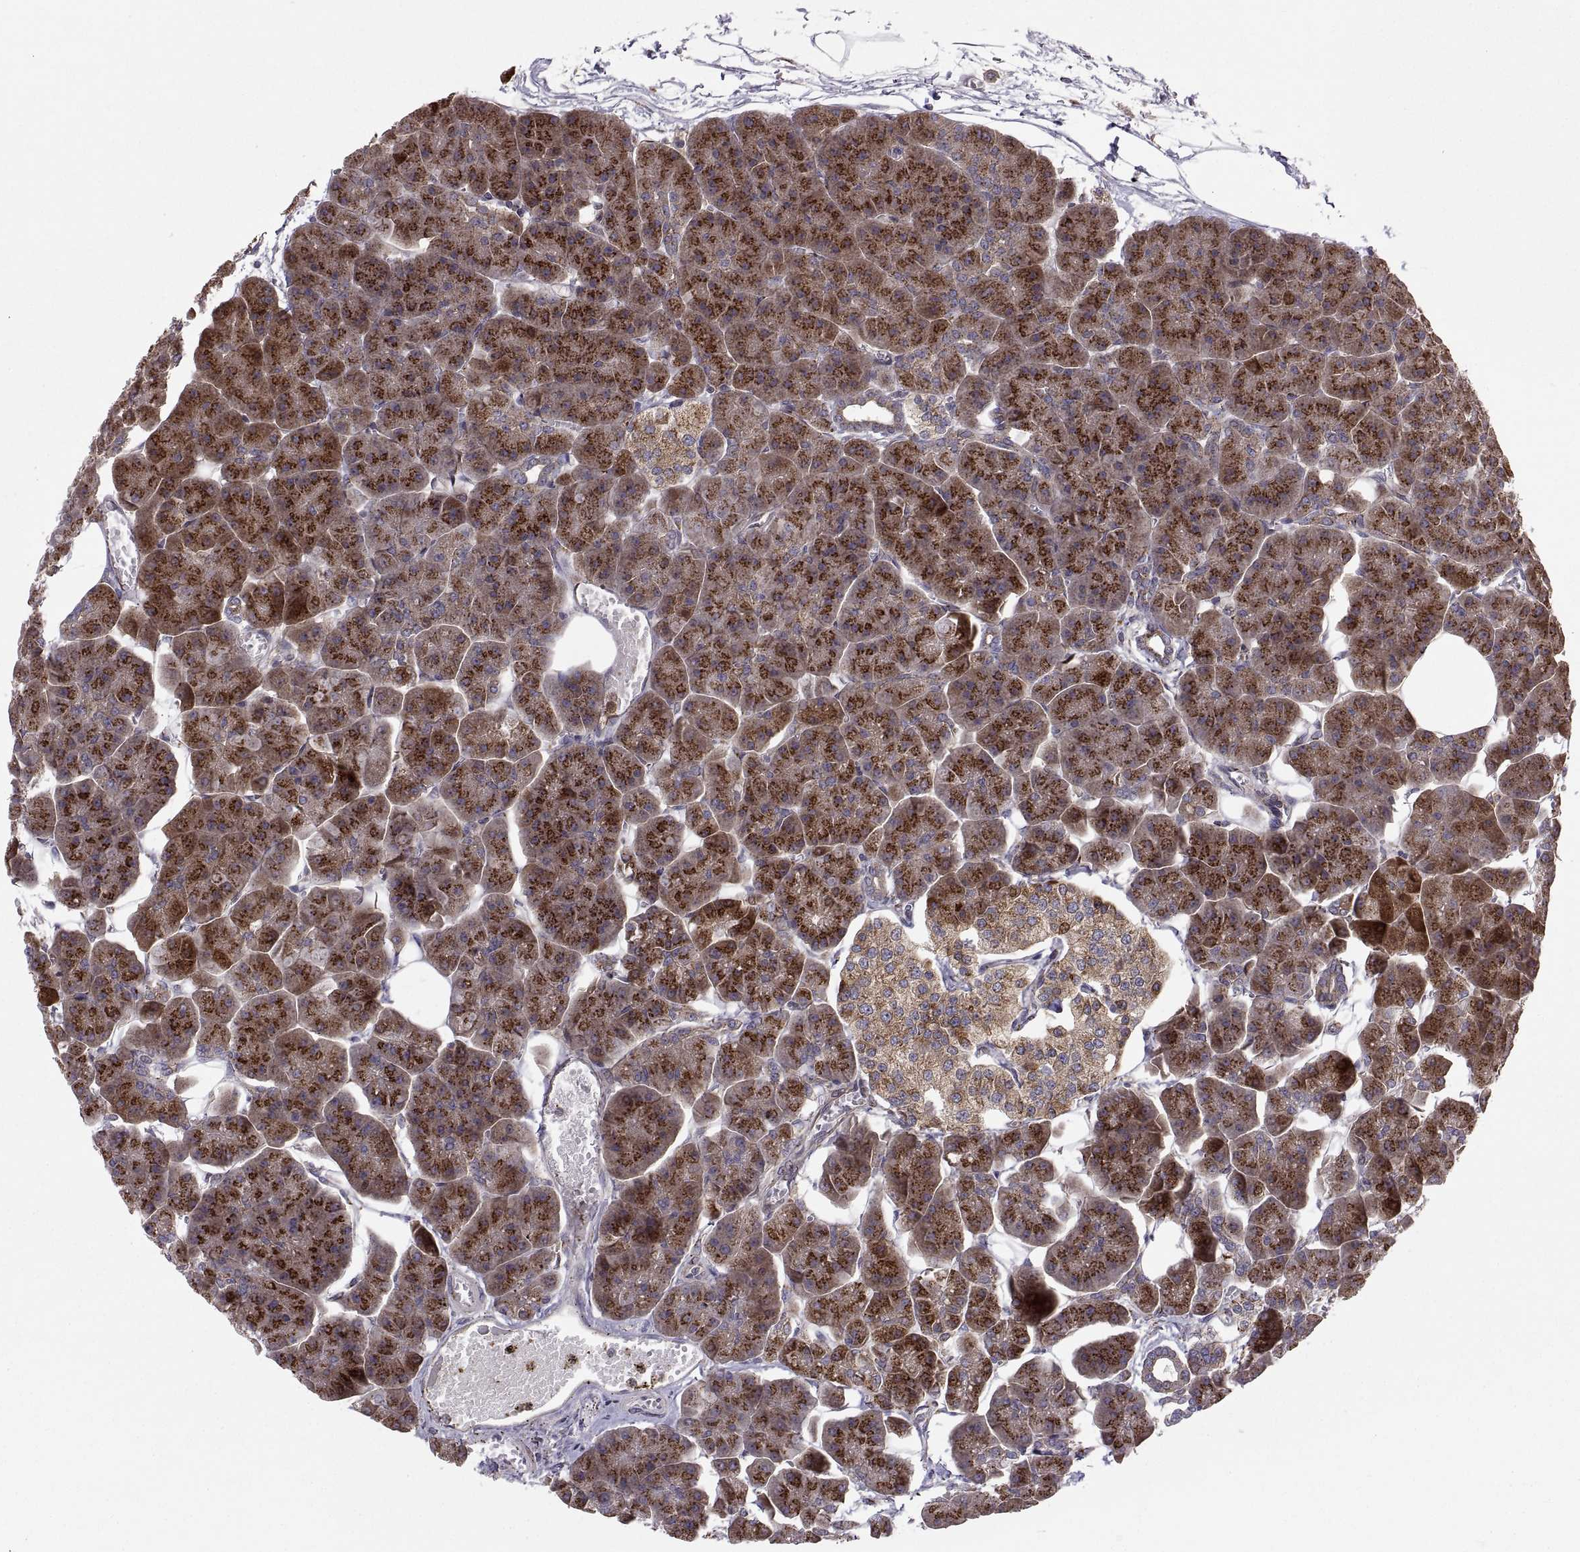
{"staining": {"intensity": "strong", "quantity": "25%-75%", "location": "cytoplasmic/membranous"}, "tissue": "pancreas", "cell_type": "Exocrine glandular cells", "image_type": "normal", "snomed": [{"axis": "morphology", "description": "Normal tissue, NOS"}, {"axis": "topography", "description": "Adipose tissue"}, {"axis": "topography", "description": "Pancreas"}, {"axis": "topography", "description": "Peripheral nerve tissue"}], "caption": "A high-resolution photomicrograph shows IHC staining of benign pancreas, which exhibits strong cytoplasmic/membranous staining in approximately 25%-75% of exocrine glandular cells. The protein is shown in brown color, while the nuclei are stained blue.", "gene": "TESC", "patient": {"sex": "female", "age": 58}}